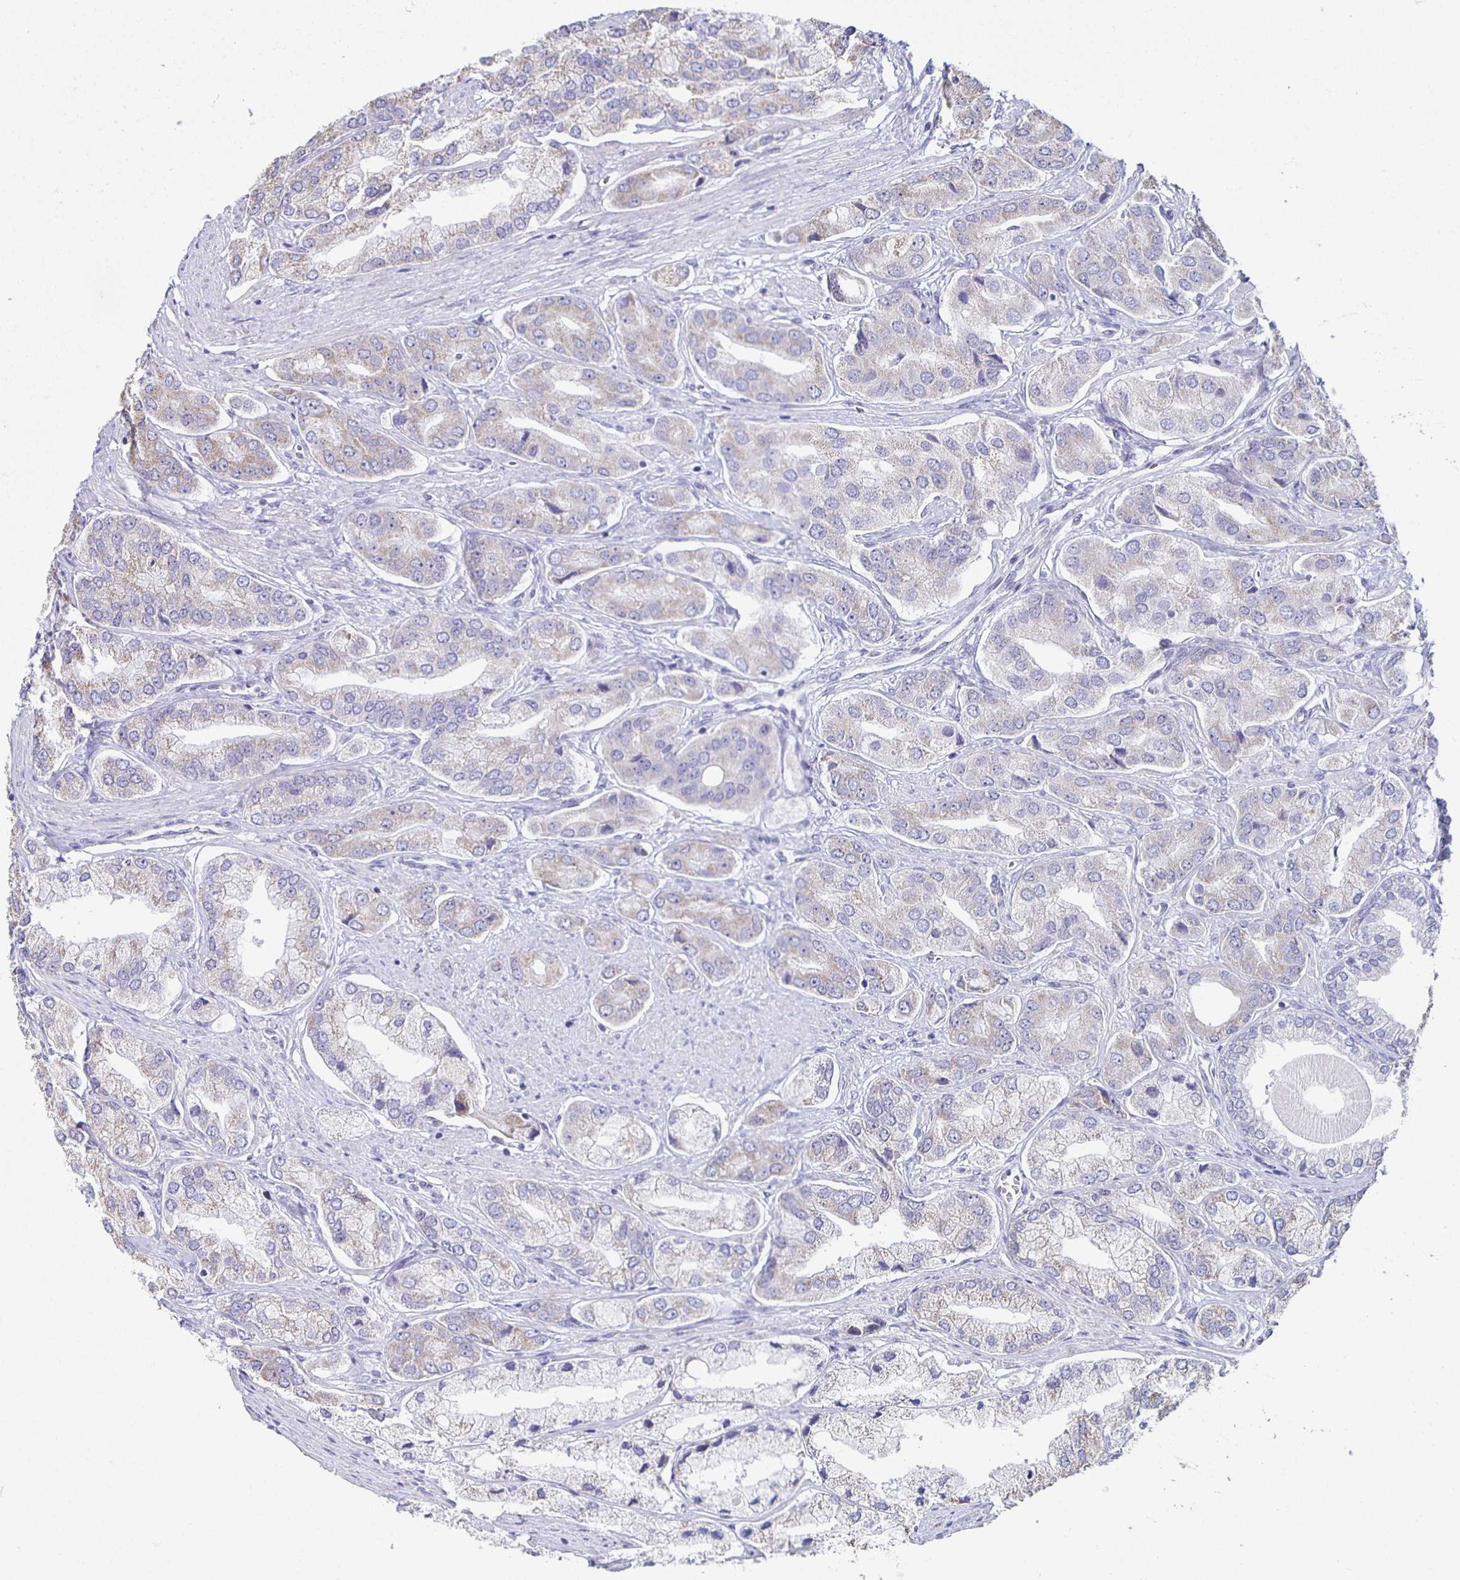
{"staining": {"intensity": "weak", "quantity": "<25%", "location": "cytoplasmic/membranous"}, "tissue": "prostate cancer", "cell_type": "Tumor cells", "image_type": "cancer", "snomed": [{"axis": "morphology", "description": "Adenocarcinoma, Low grade"}, {"axis": "topography", "description": "Prostate"}], "caption": "Tumor cells are negative for brown protein staining in prostate low-grade adenocarcinoma.", "gene": "TPPP", "patient": {"sex": "male", "age": 69}}